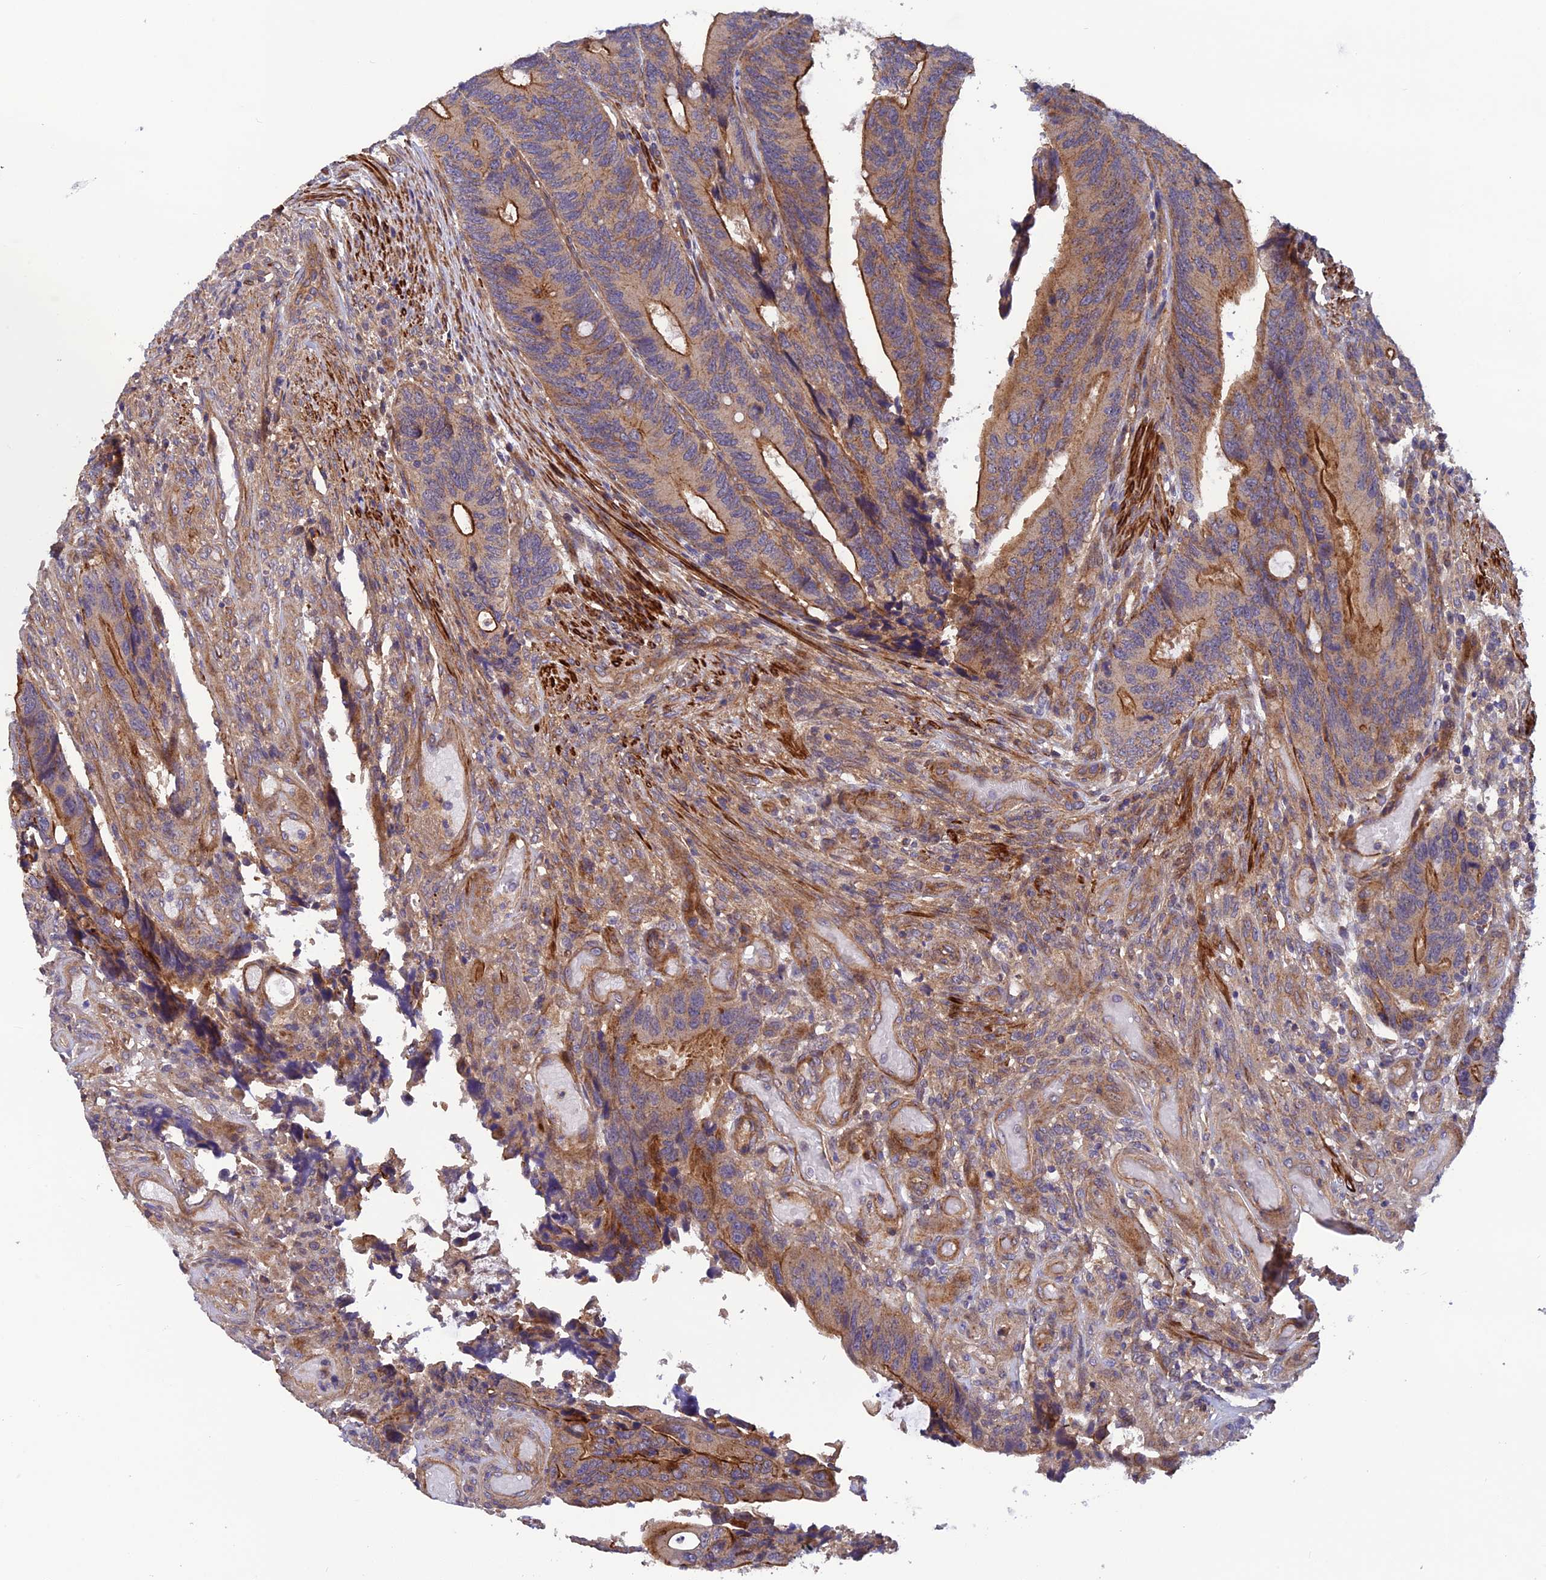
{"staining": {"intensity": "moderate", "quantity": ">75%", "location": "cytoplasmic/membranous"}, "tissue": "colorectal cancer", "cell_type": "Tumor cells", "image_type": "cancer", "snomed": [{"axis": "morphology", "description": "Adenocarcinoma, NOS"}, {"axis": "topography", "description": "Colon"}], "caption": "The photomicrograph demonstrates staining of colorectal cancer, revealing moderate cytoplasmic/membranous protein positivity (brown color) within tumor cells. Nuclei are stained in blue.", "gene": "ADAMTS15", "patient": {"sex": "male", "age": 87}}